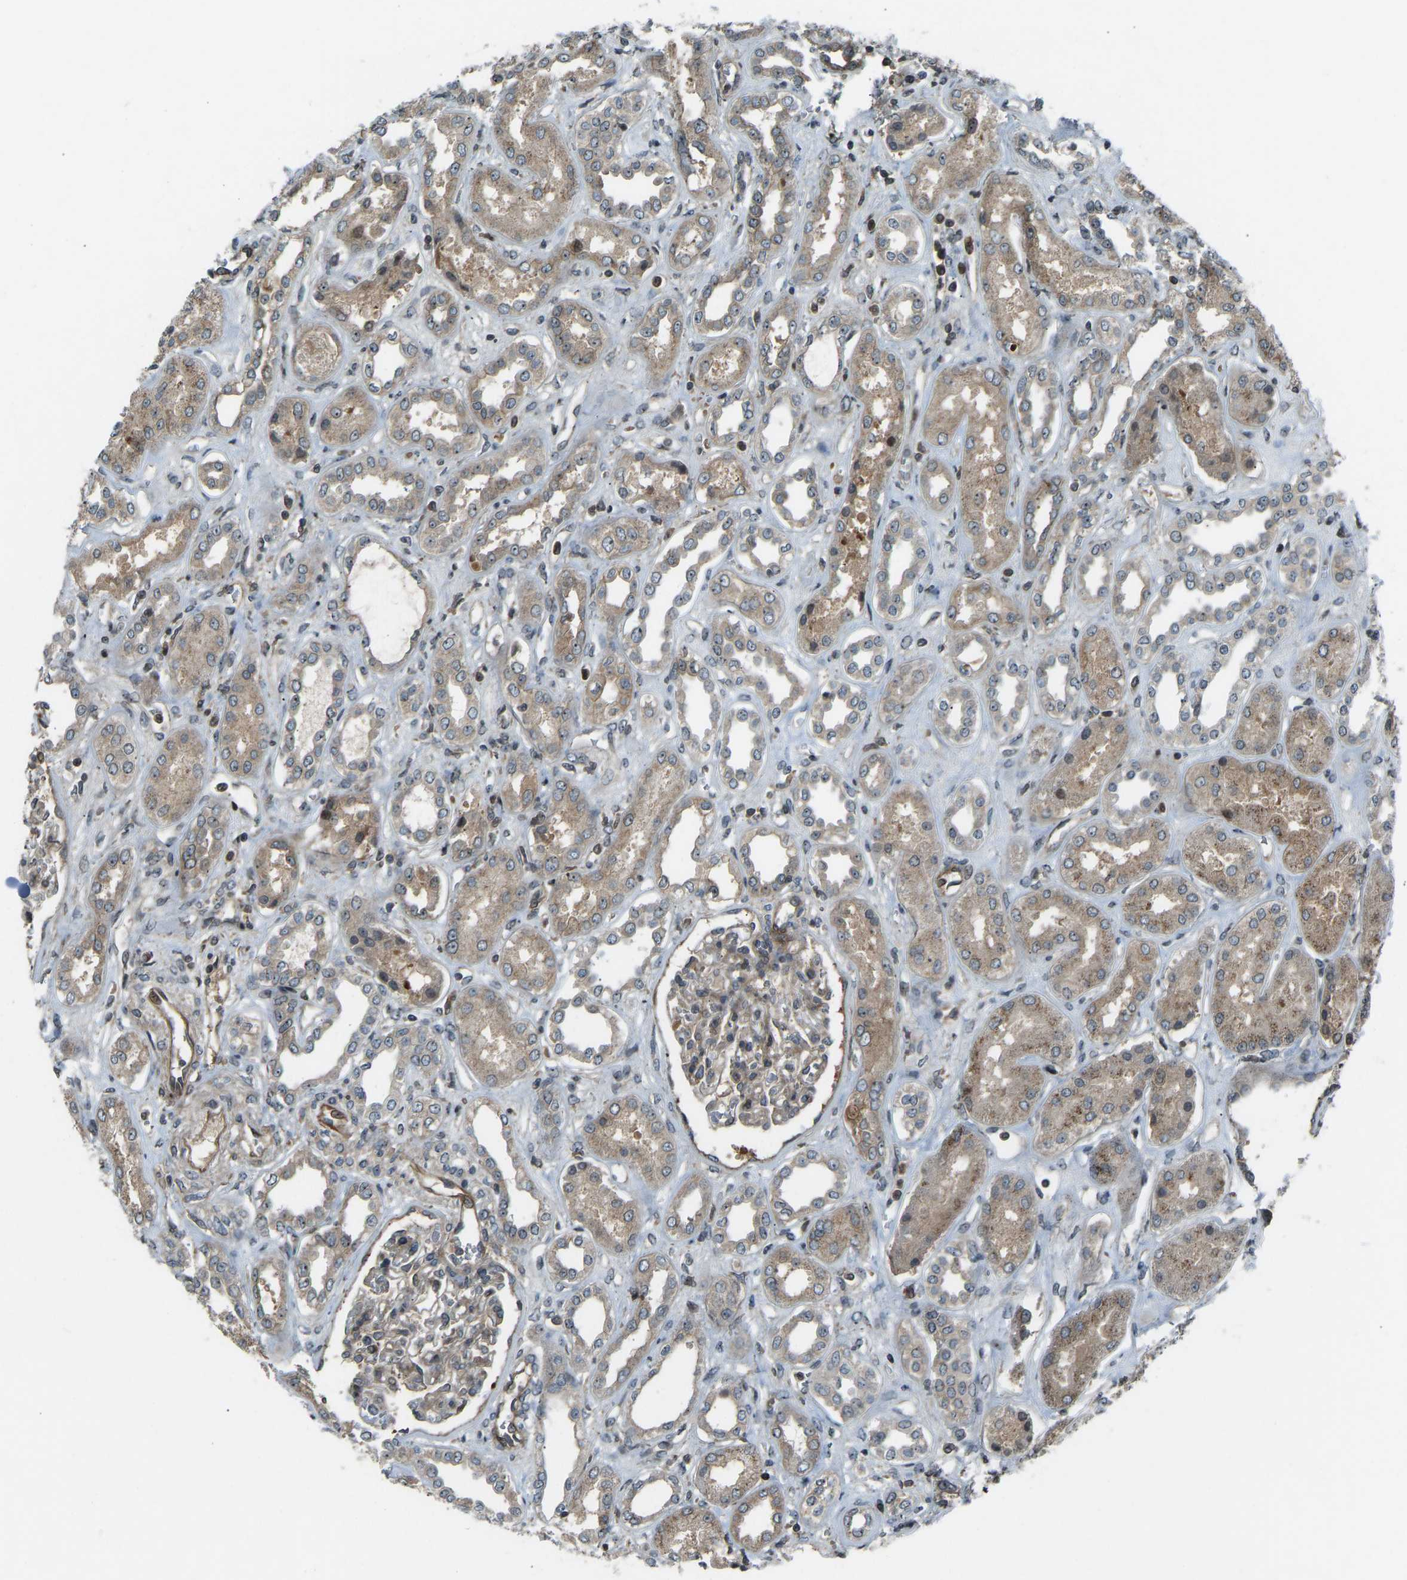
{"staining": {"intensity": "moderate", "quantity": "25%-75%", "location": "cytoplasmic/membranous,nuclear"}, "tissue": "kidney", "cell_type": "Cells in glomeruli", "image_type": "normal", "snomed": [{"axis": "morphology", "description": "Normal tissue, NOS"}, {"axis": "topography", "description": "Kidney"}], "caption": "Unremarkable kidney demonstrates moderate cytoplasmic/membranous,nuclear staining in approximately 25%-75% of cells in glomeruli Nuclei are stained in blue..", "gene": "SVOPL", "patient": {"sex": "male", "age": 59}}